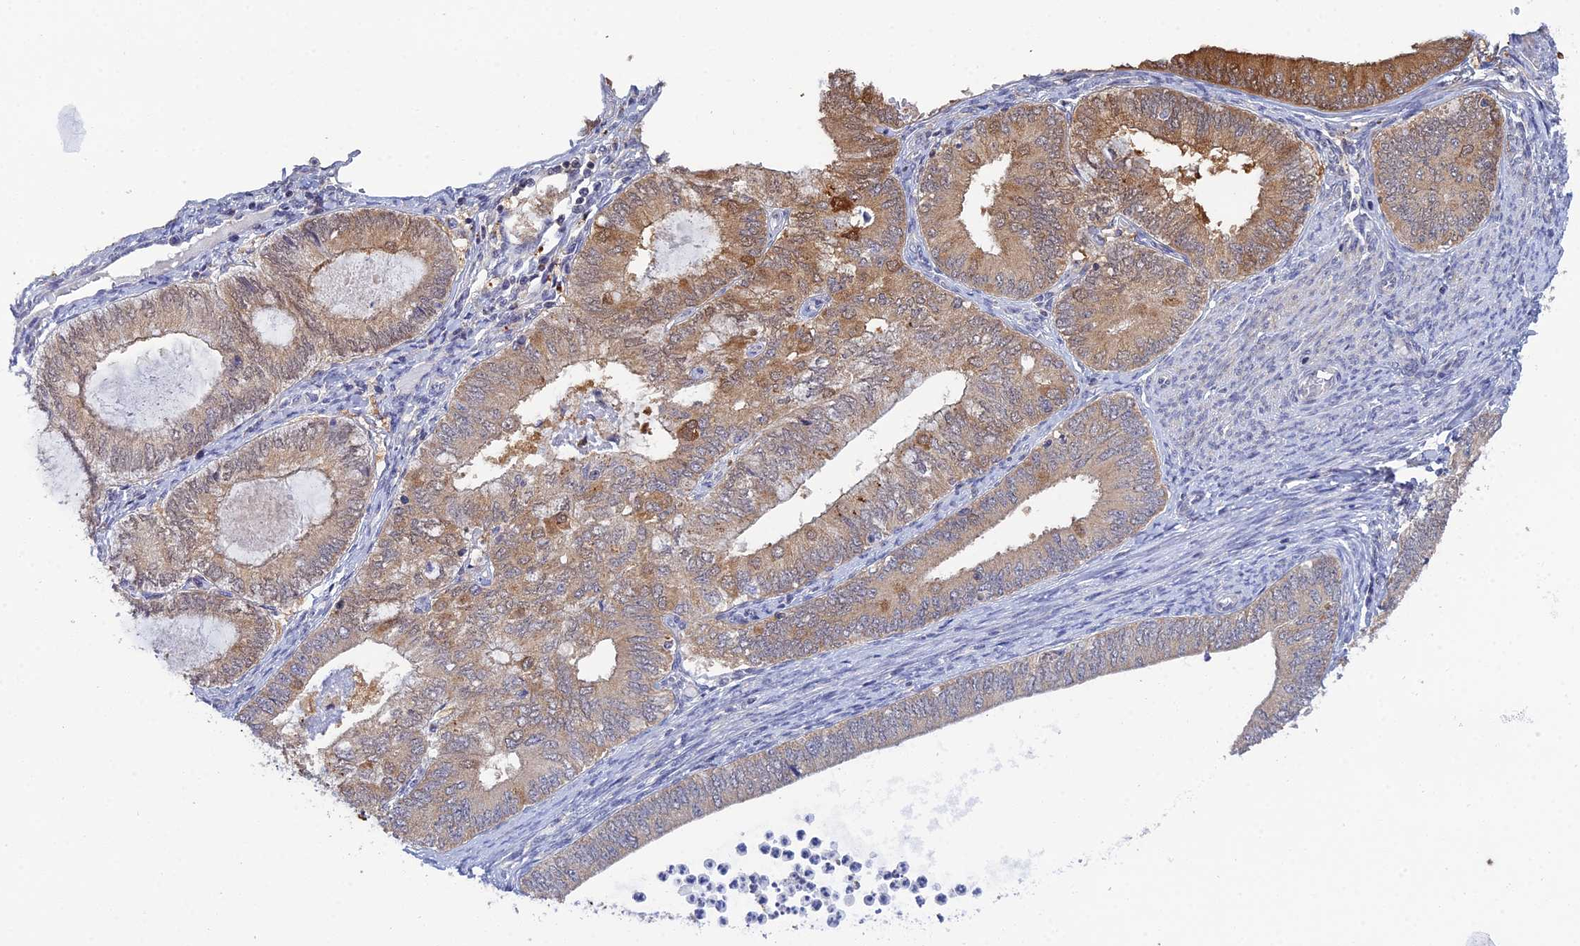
{"staining": {"intensity": "moderate", "quantity": "25%-75%", "location": "cytoplasmic/membranous"}, "tissue": "endometrial cancer", "cell_type": "Tumor cells", "image_type": "cancer", "snomed": [{"axis": "morphology", "description": "Adenocarcinoma, NOS"}, {"axis": "topography", "description": "Endometrium"}], "caption": "DAB immunohistochemical staining of endometrial cancer (adenocarcinoma) demonstrates moderate cytoplasmic/membranous protein expression in approximately 25%-75% of tumor cells.", "gene": "ELOA2", "patient": {"sex": "female", "age": 68}}